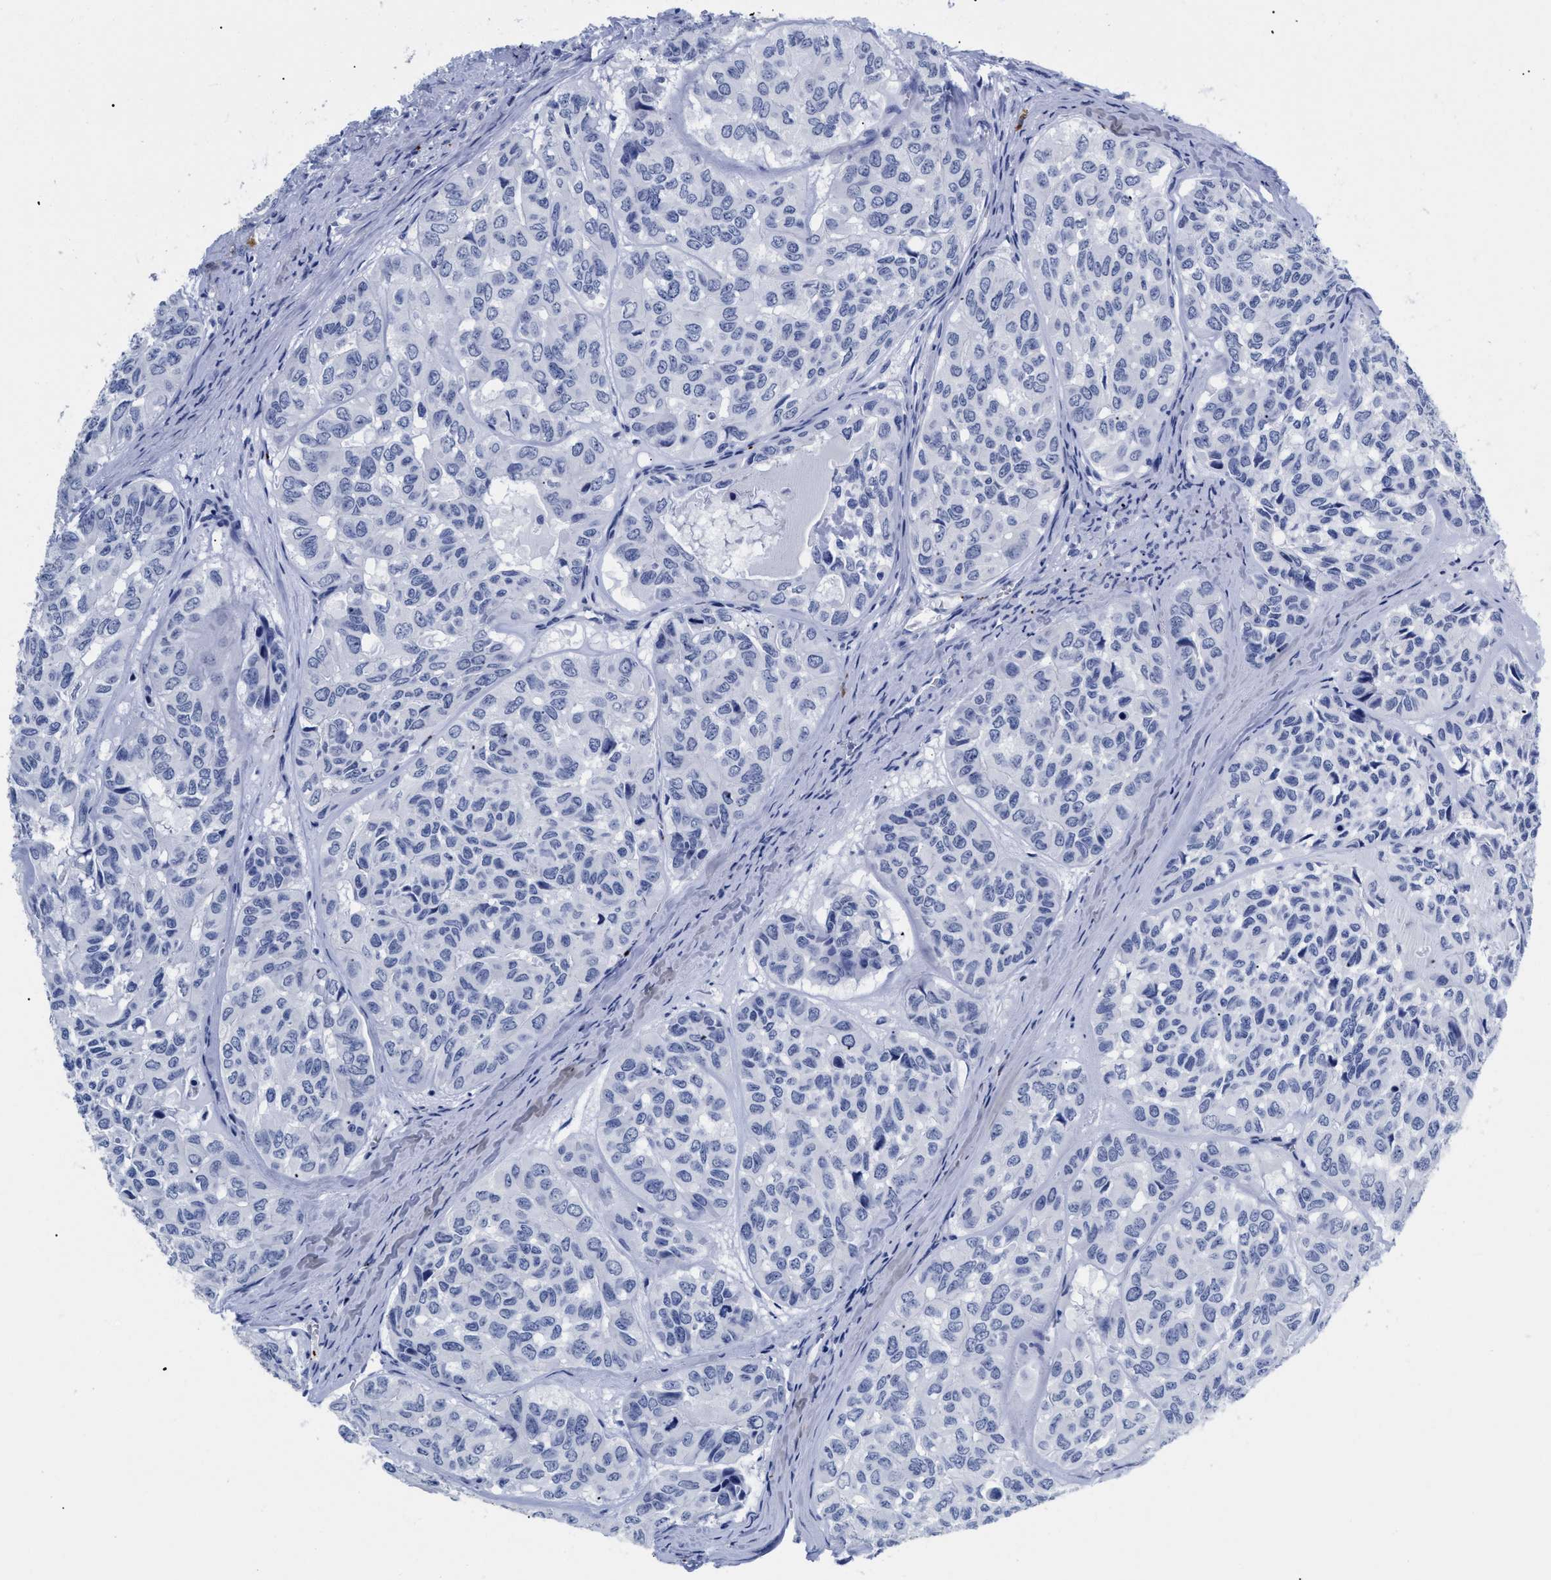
{"staining": {"intensity": "negative", "quantity": "none", "location": "none"}, "tissue": "head and neck cancer", "cell_type": "Tumor cells", "image_type": "cancer", "snomed": [{"axis": "morphology", "description": "Adenocarcinoma, NOS"}, {"axis": "topography", "description": "Salivary gland, NOS"}, {"axis": "topography", "description": "Head-Neck"}], "caption": "Tumor cells show no significant staining in head and neck adenocarcinoma.", "gene": "TREML1", "patient": {"sex": "female", "age": 76}}